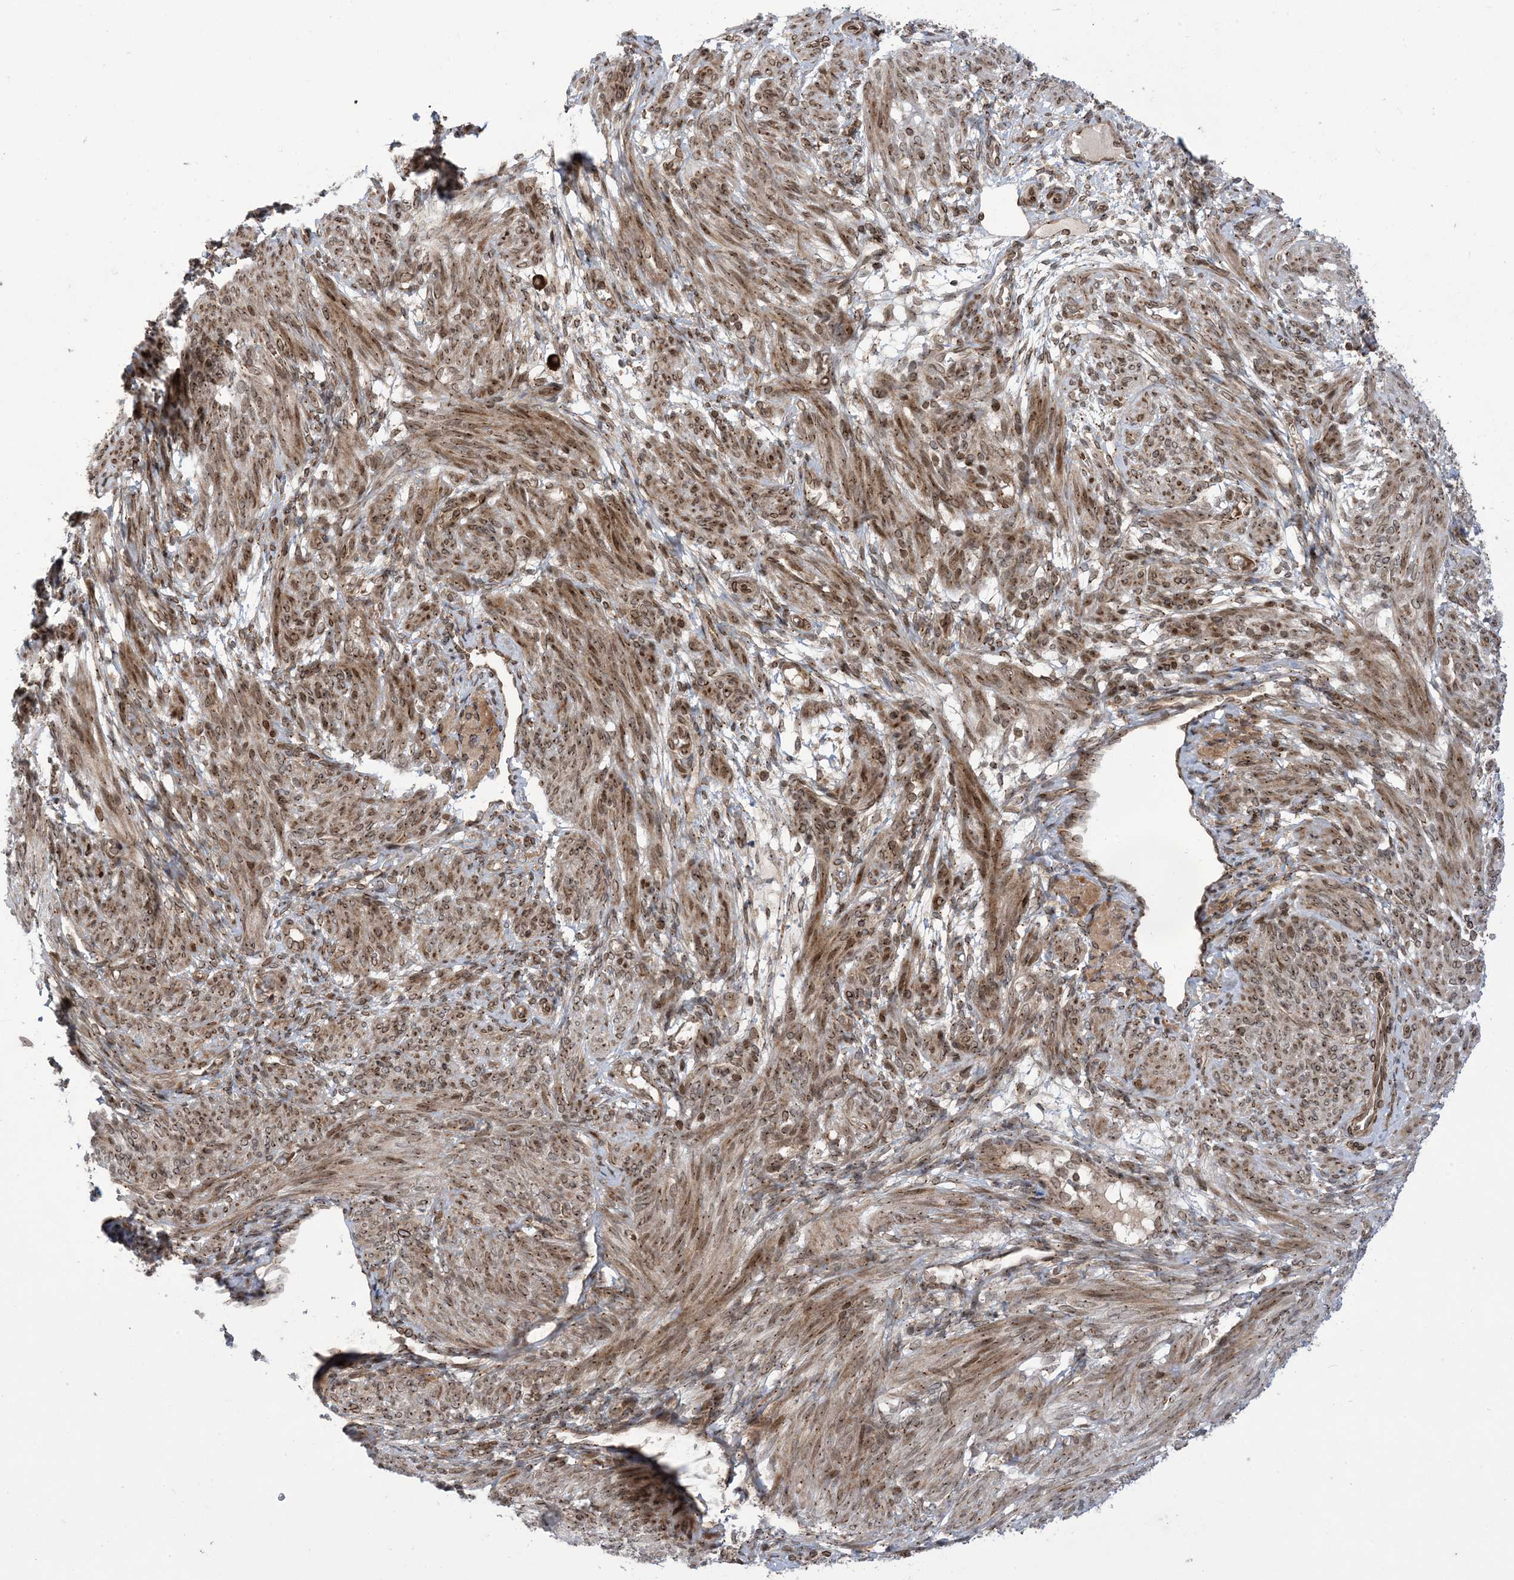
{"staining": {"intensity": "moderate", "quantity": ">75%", "location": "cytoplasmic/membranous,nuclear"}, "tissue": "smooth muscle", "cell_type": "Smooth muscle cells", "image_type": "normal", "snomed": [{"axis": "morphology", "description": "Normal tissue, NOS"}, {"axis": "topography", "description": "Smooth muscle"}], "caption": "Protein staining exhibits moderate cytoplasmic/membranous,nuclear positivity in about >75% of smooth muscle cells in benign smooth muscle. The protein is shown in brown color, while the nuclei are stained blue.", "gene": "CASP4", "patient": {"sex": "female", "age": 39}}